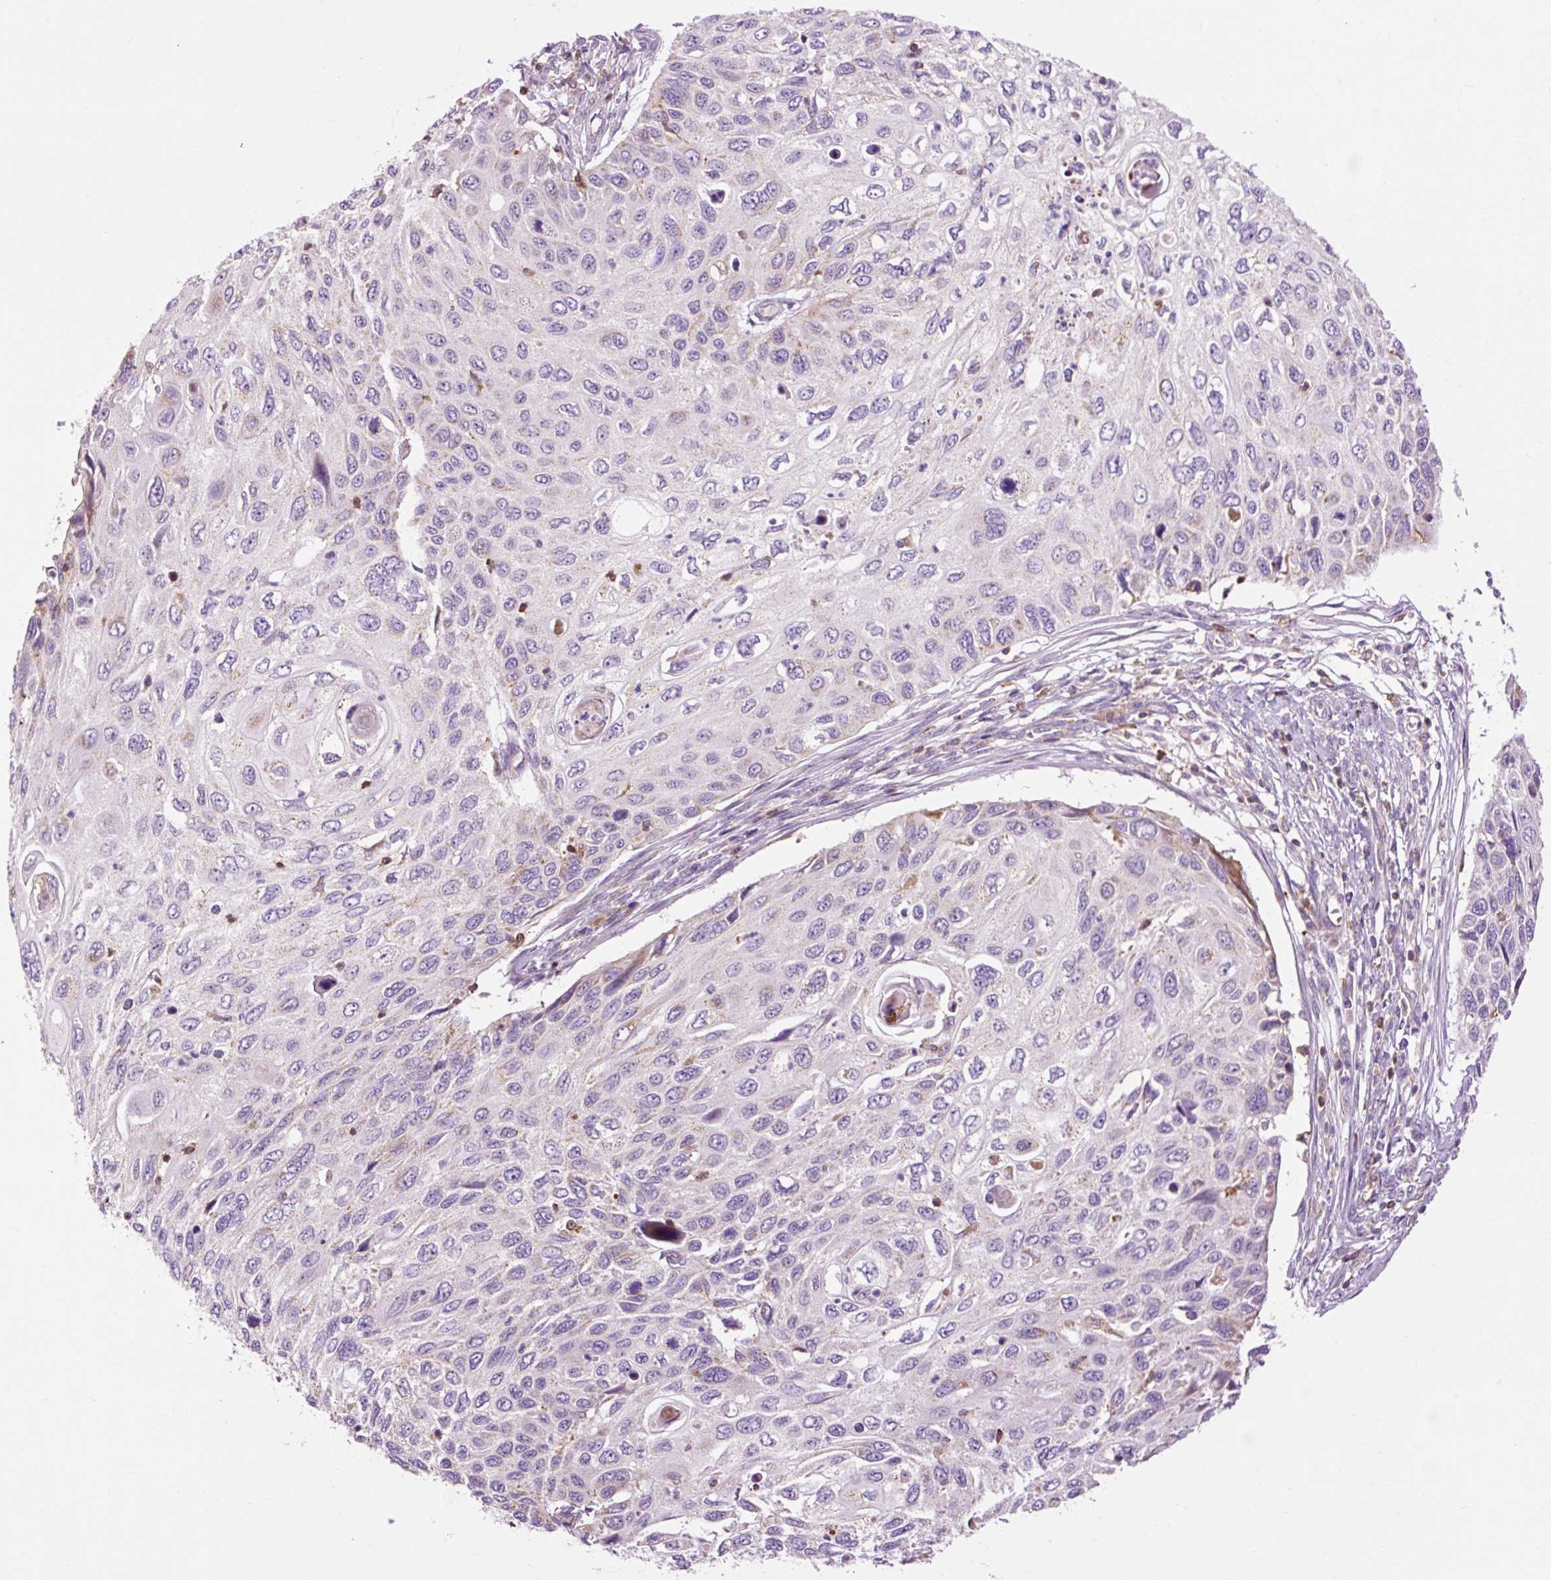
{"staining": {"intensity": "weak", "quantity": "<25%", "location": "cytoplasmic/membranous"}, "tissue": "cervical cancer", "cell_type": "Tumor cells", "image_type": "cancer", "snomed": [{"axis": "morphology", "description": "Squamous cell carcinoma, NOS"}, {"axis": "topography", "description": "Cervix"}], "caption": "A histopathology image of cervical cancer (squamous cell carcinoma) stained for a protein demonstrates no brown staining in tumor cells. (DAB immunohistochemistry visualized using brightfield microscopy, high magnification).", "gene": "CD83", "patient": {"sex": "female", "age": 70}}